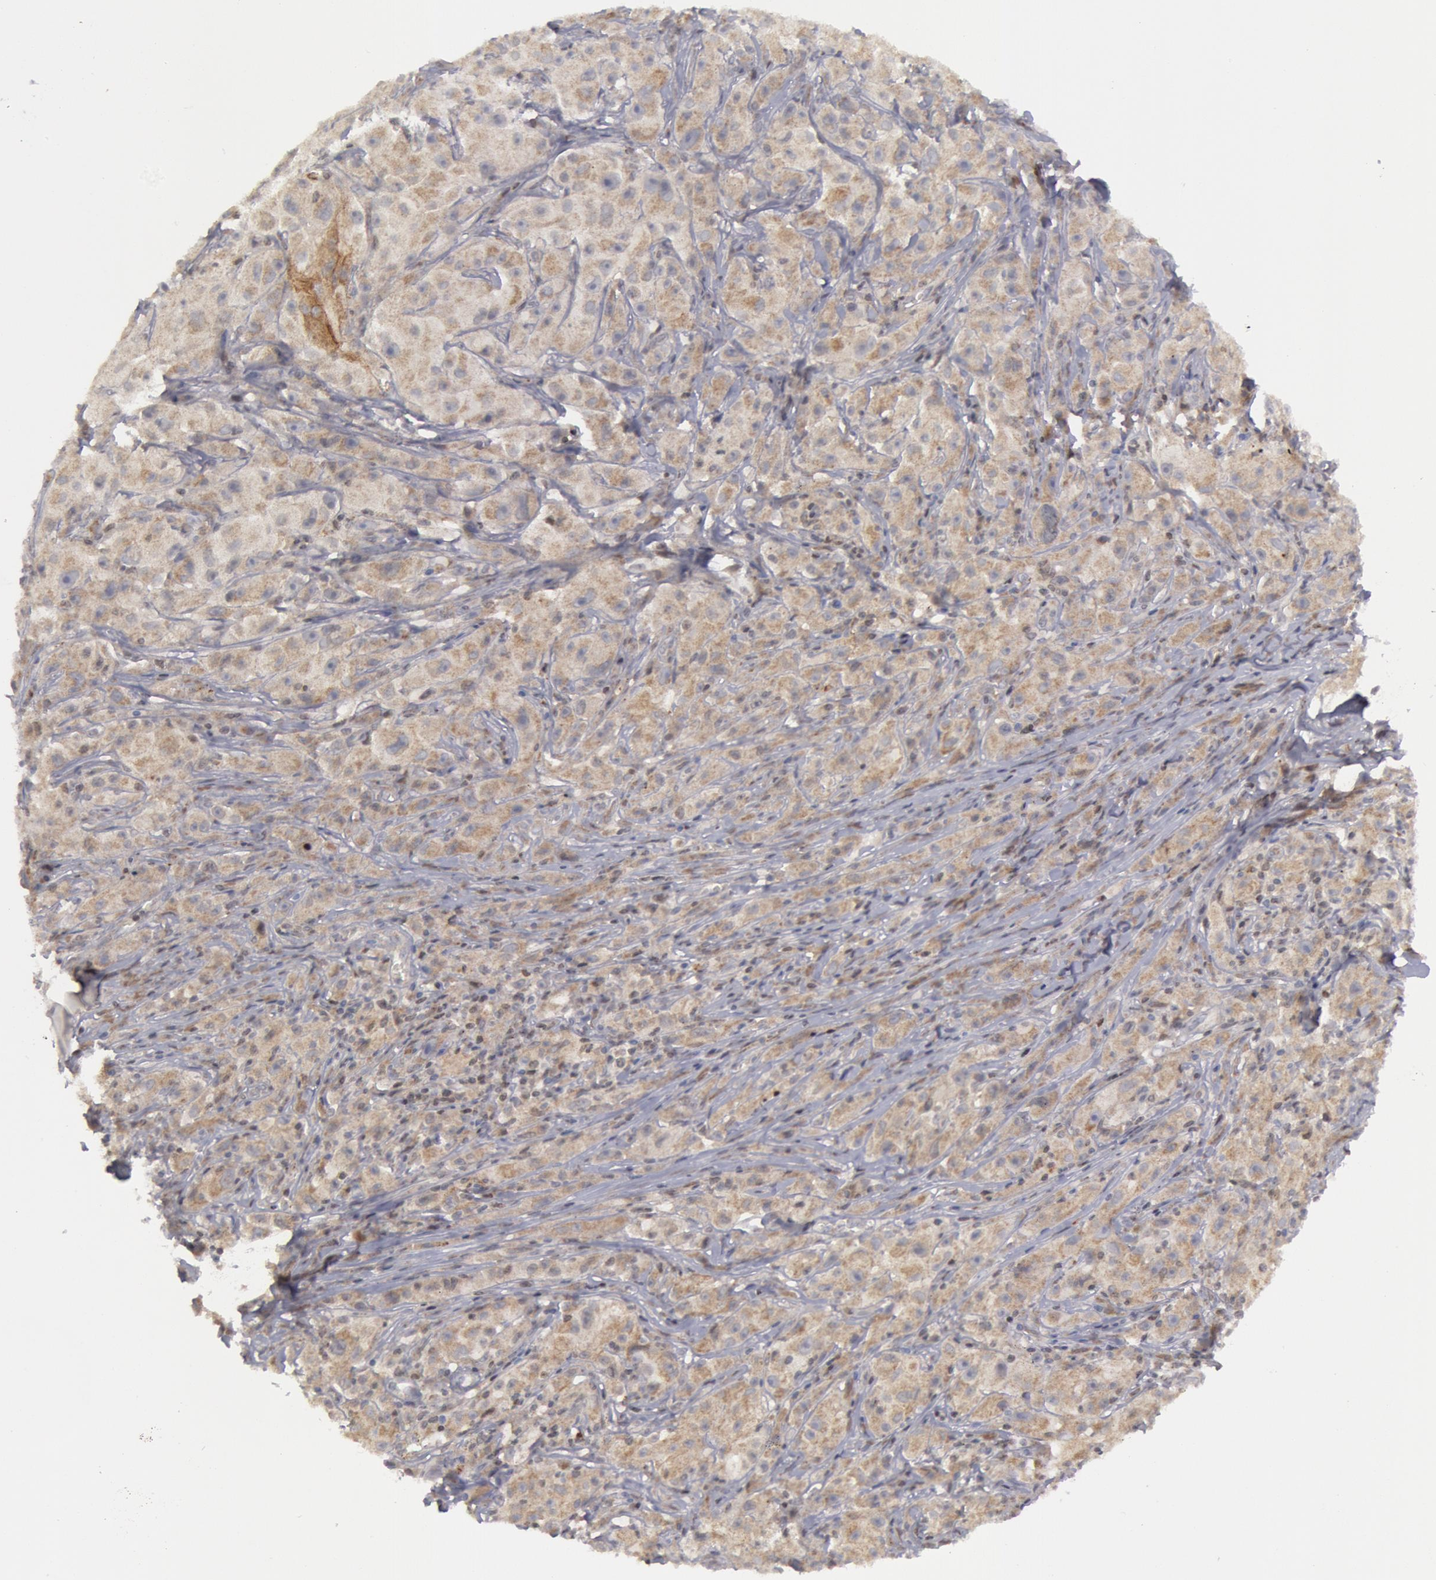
{"staining": {"intensity": "weak", "quantity": "25%-75%", "location": "cytoplasmic/membranous"}, "tissue": "melanoma", "cell_type": "Tumor cells", "image_type": "cancer", "snomed": [{"axis": "morphology", "description": "Malignant melanoma, NOS"}, {"axis": "topography", "description": "Skin"}], "caption": "IHC image of melanoma stained for a protein (brown), which displays low levels of weak cytoplasmic/membranous staining in approximately 25%-75% of tumor cells.", "gene": "ERBB2", "patient": {"sex": "male", "age": 56}}